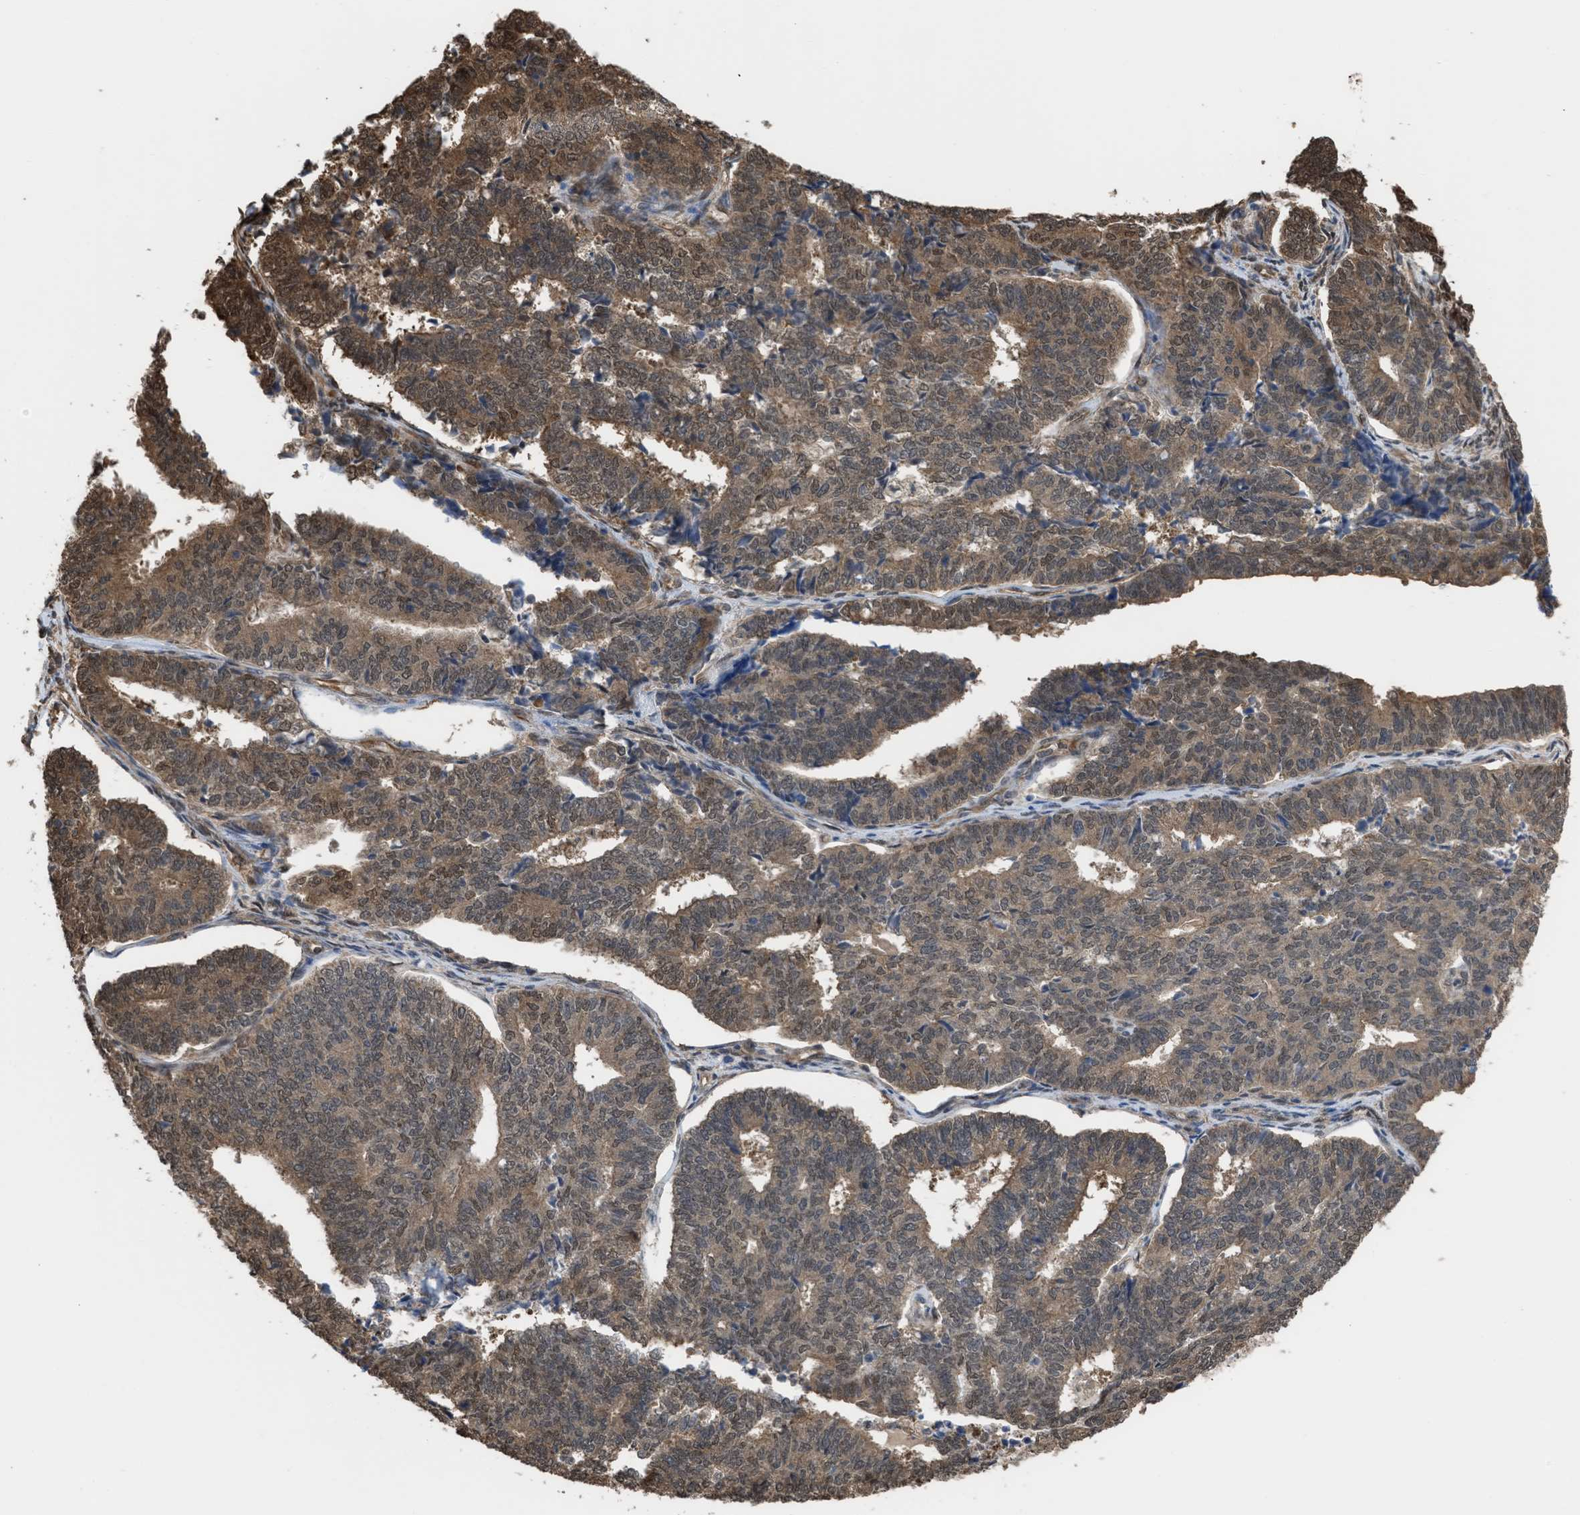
{"staining": {"intensity": "moderate", "quantity": ">75%", "location": "cytoplasmic/membranous,nuclear"}, "tissue": "endometrial cancer", "cell_type": "Tumor cells", "image_type": "cancer", "snomed": [{"axis": "morphology", "description": "Adenocarcinoma, NOS"}, {"axis": "topography", "description": "Endometrium"}], "caption": "IHC of endometrial cancer displays medium levels of moderate cytoplasmic/membranous and nuclear expression in about >75% of tumor cells.", "gene": "YWHAG", "patient": {"sex": "female", "age": 70}}